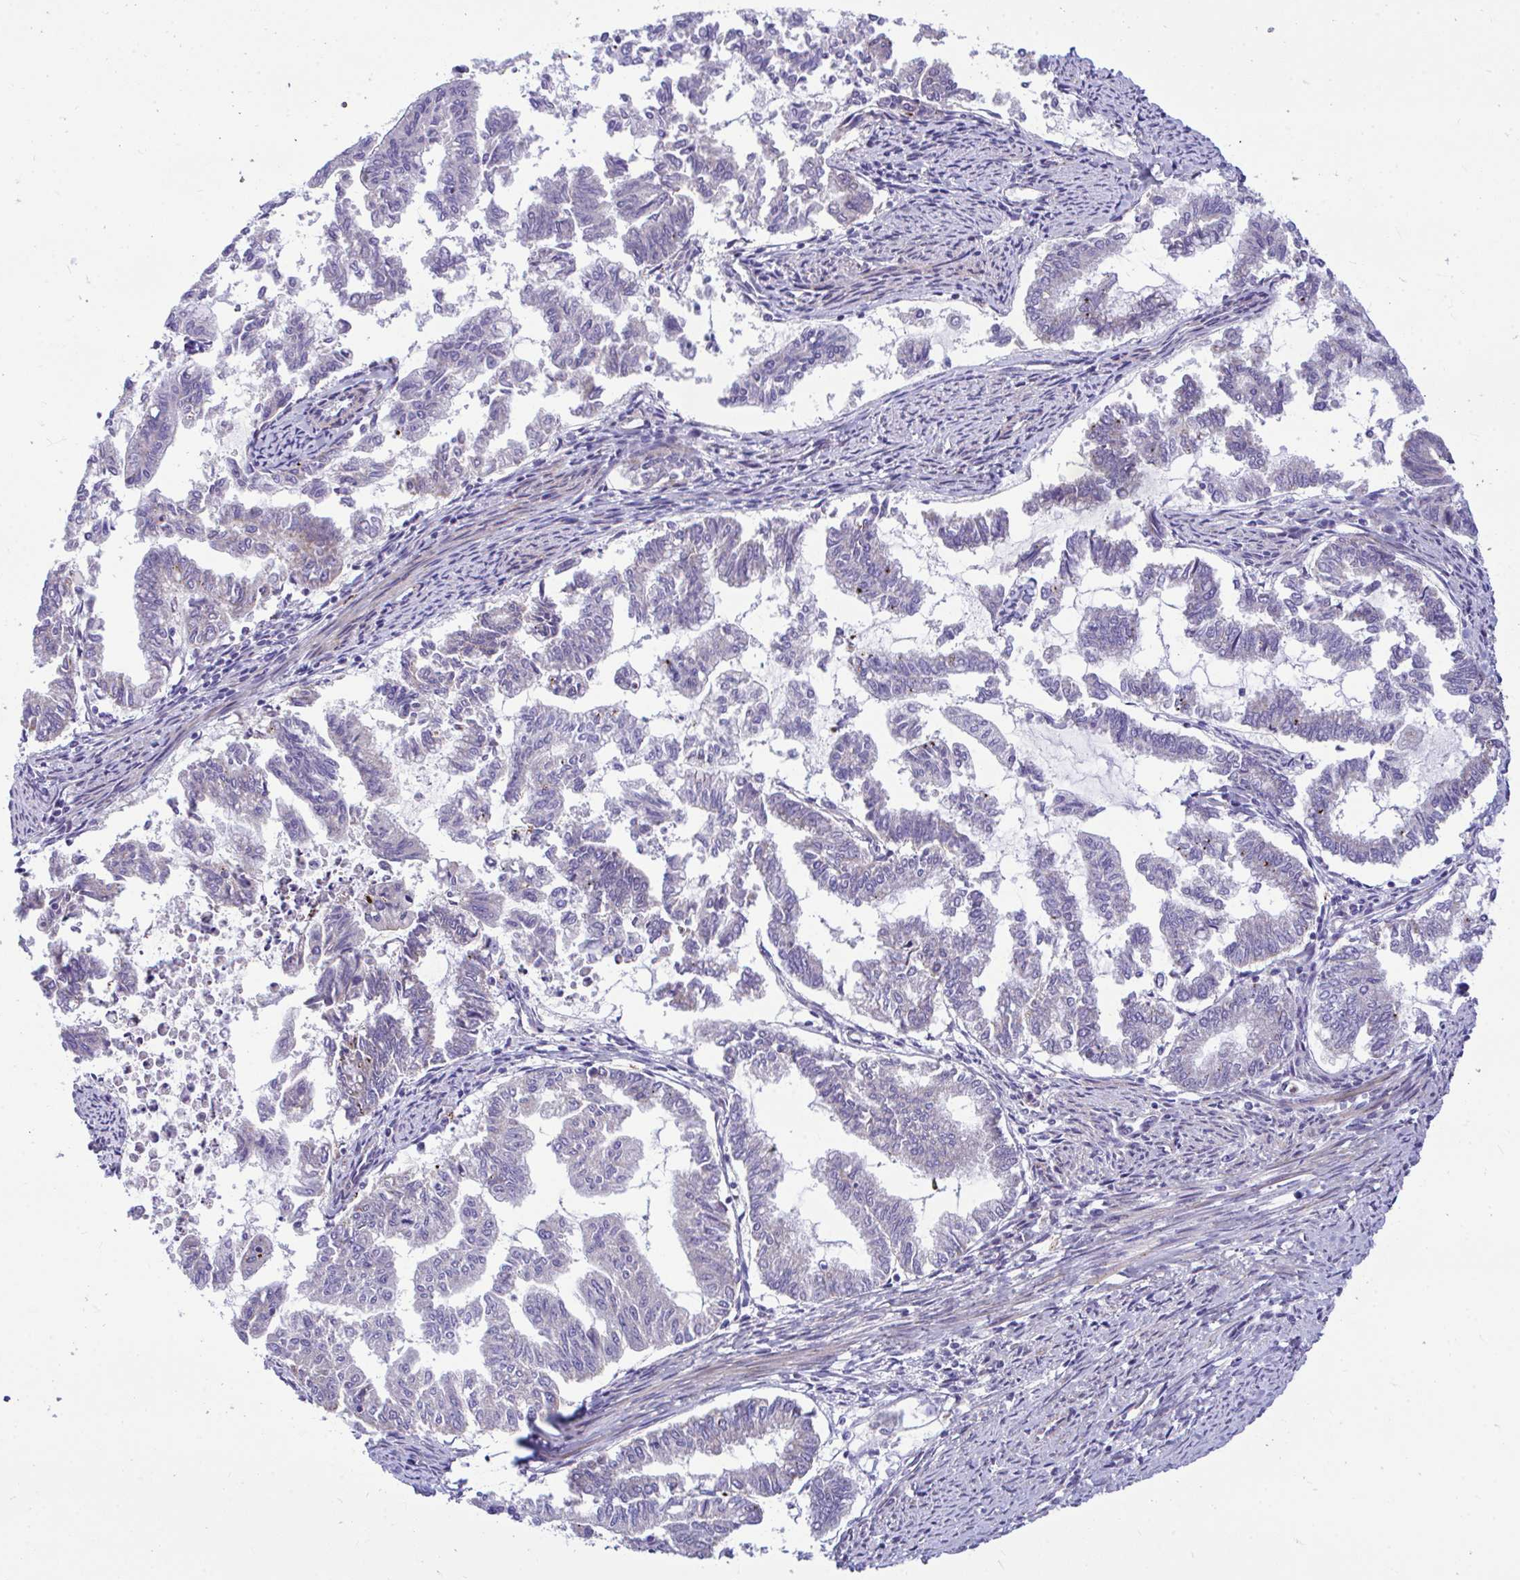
{"staining": {"intensity": "negative", "quantity": "none", "location": "none"}, "tissue": "endometrial cancer", "cell_type": "Tumor cells", "image_type": "cancer", "snomed": [{"axis": "morphology", "description": "Adenocarcinoma, NOS"}, {"axis": "topography", "description": "Endometrium"}], "caption": "High magnification brightfield microscopy of endometrial cancer stained with DAB (brown) and counterstained with hematoxylin (blue): tumor cells show no significant expression.", "gene": "MRPS16", "patient": {"sex": "female", "age": 79}}